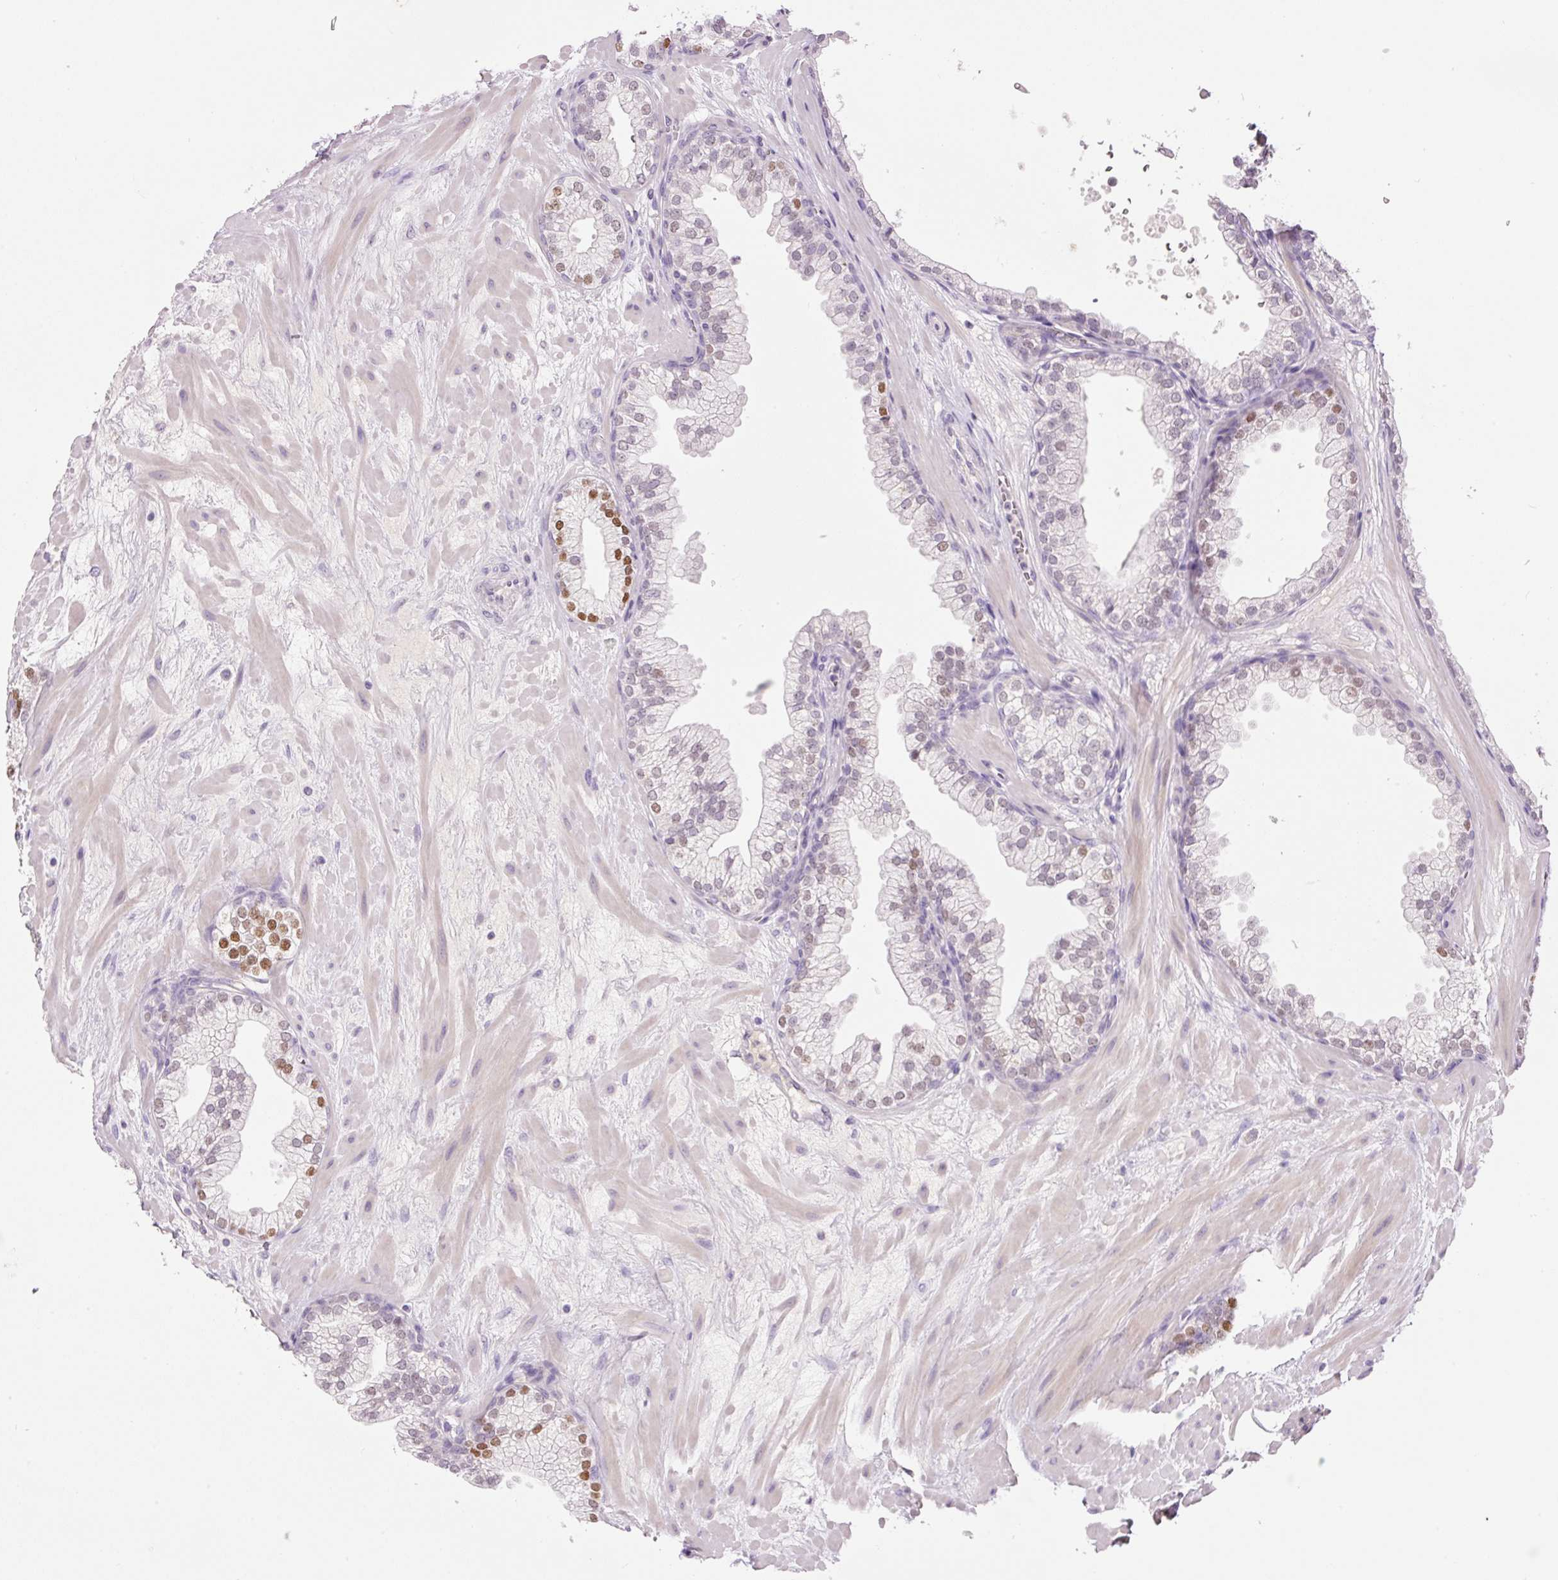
{"staining": {"intensity": "moderate", "quantity": "<25%", "location": "nuclear"}, "tissue": "prostate", "cell_type": "Glandular cells", "image_type": "normal", "snomed": [{"axis": "morphology", "description": "Normal tissue, NOS"}, {"axis": "topography", "description": "Prostate"}, {"axis": "topography", "description": "Peripheral nerve tissue"}], "caption": "Immunohistochemistry (IHC) photomicrograph of benign prostate: prostate stained using immunohistochemistry exhibits low levels of moderate protein expression localized specifically in the nuclear of glandular cells, appearing as a nuclear brown color.", "gene": "LY6G6D", "patient": {"sex": "male", "age": 61}}